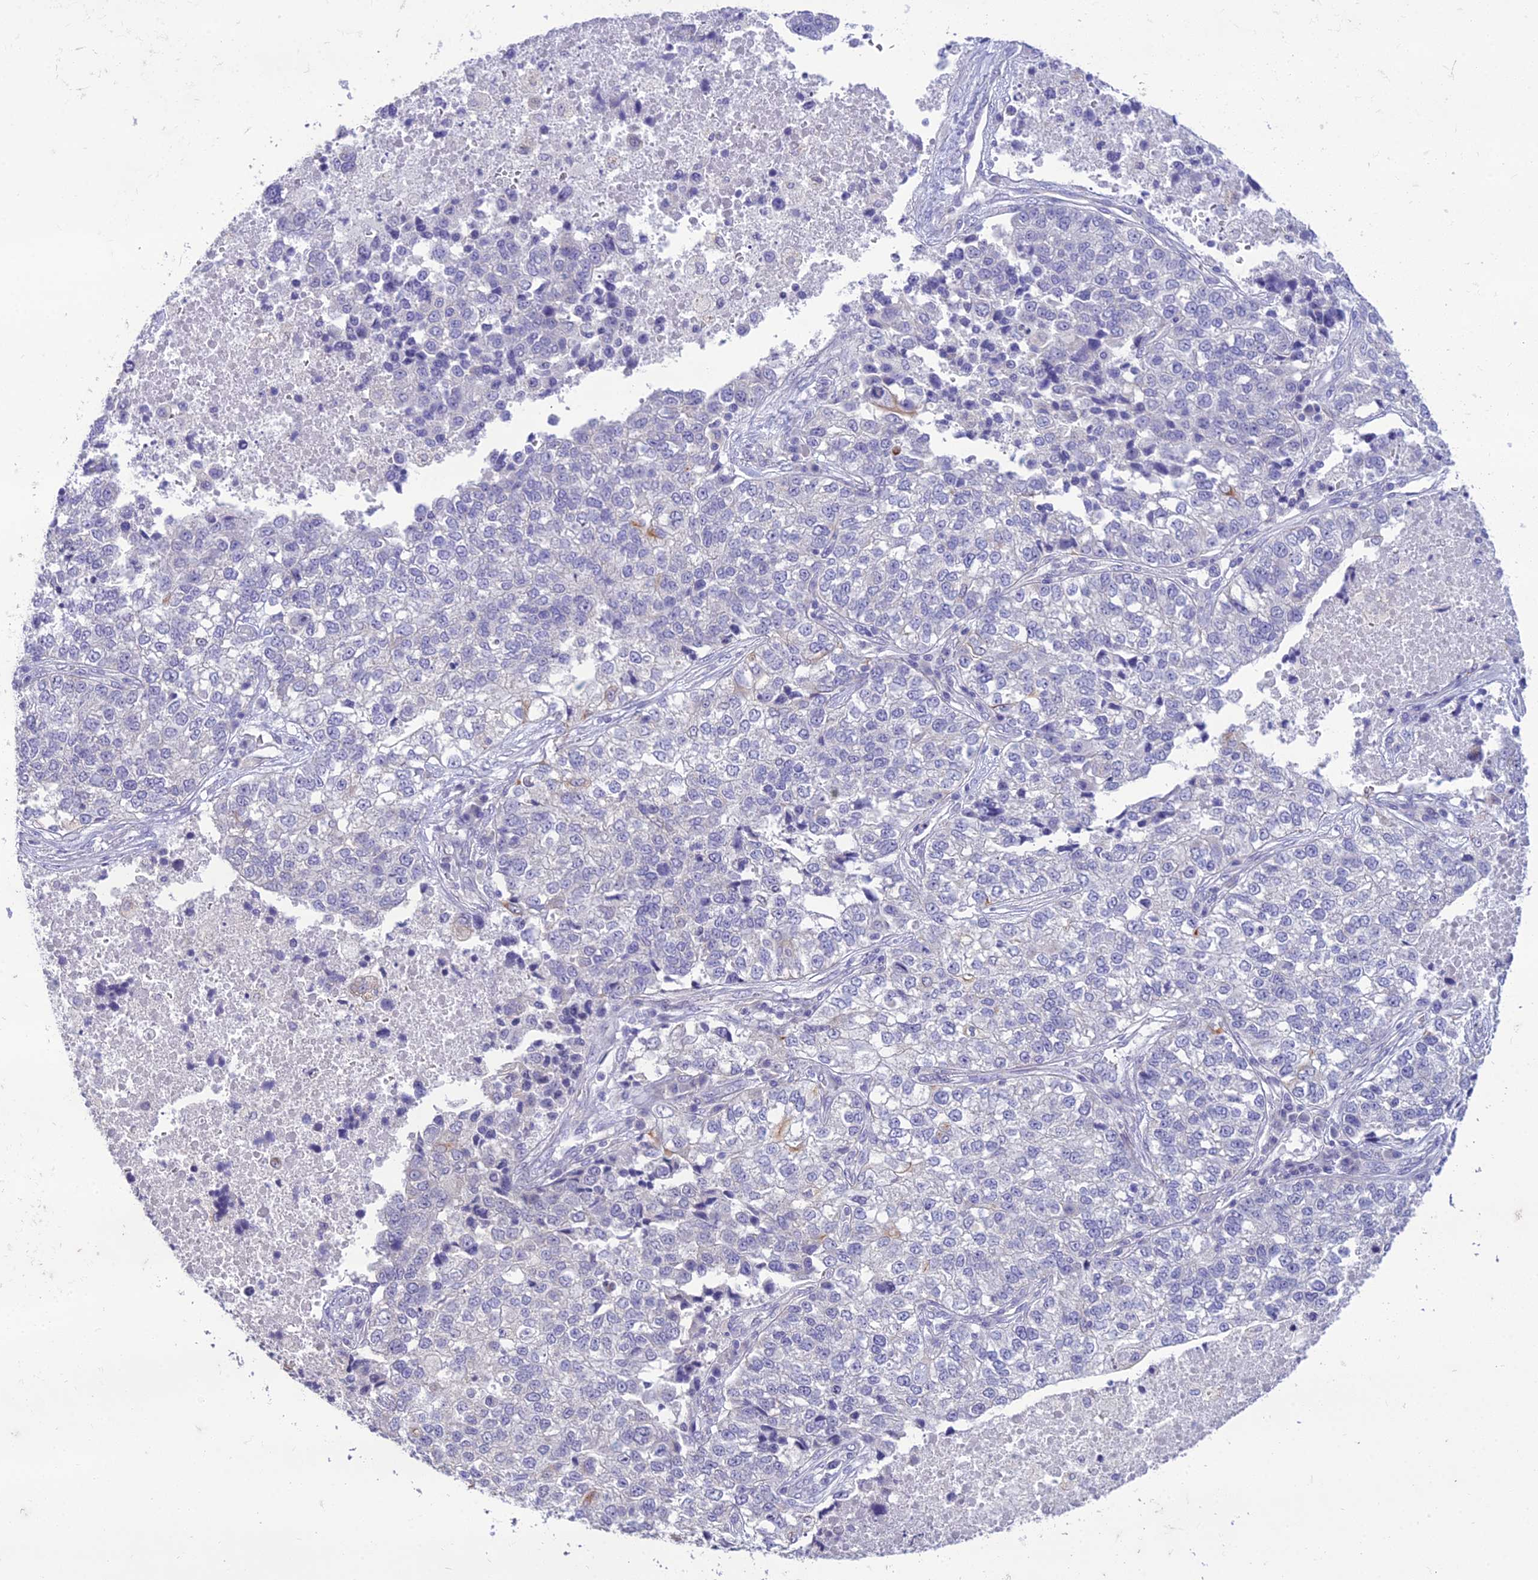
{"staining": {"intensity": "negative", "quantity": "none", "location": "none"}, "tissue": "lung cancer", "cell_type": "Tumor cells", "image_type": "cancer", "snomed": [{"axis": "morphology", "description": "Adenocarcinoma, NOS"}, {"axis": "topography", "description": "Lung"}], "caption": "Immunohistochemistry of human lung adenocarcinoma displays no expression in tumor cells. (DAB immunohistochemistry (IHC), high magnification).", "gene": "SCRT1", "patient": {"sex": "male", "age": 49}}